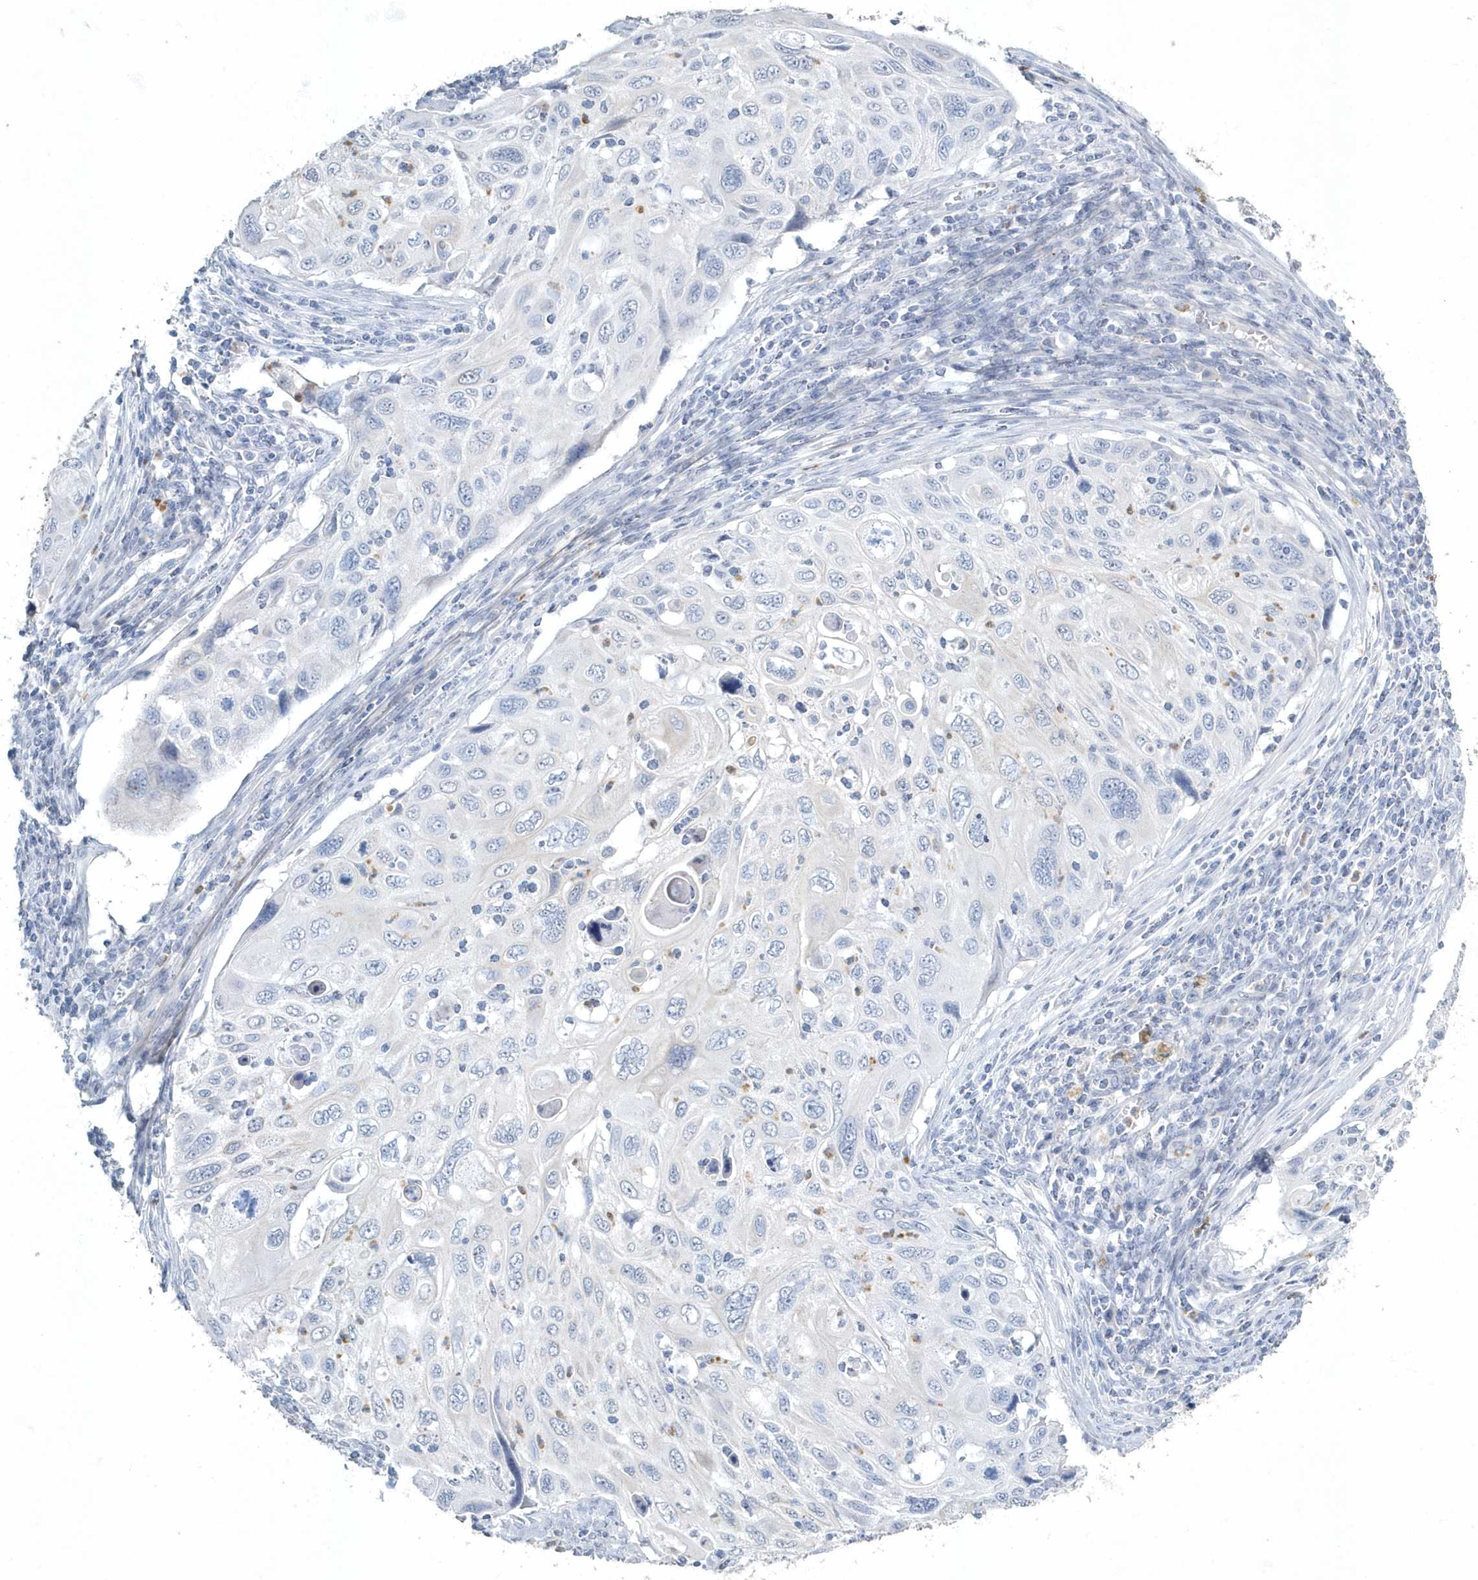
{"staining": {"intensity": "negative", "quantity": "none", "location": "none"}, "tissue": "cervical cancer", "cell_type": "Tumor cells", "image_type": "cancer", "snomed": [{"axis": "morphology", "description": "Squamous cell carcinoma, NOS"}, {"axis": "topography", "description": "Cervix"}], "caption": "Cervical cancer was stained to show a protein in brown. There is no significant expression in tumor cells.", "gene": "MYOT", "patient": {"sex": "female", "age": 70}}